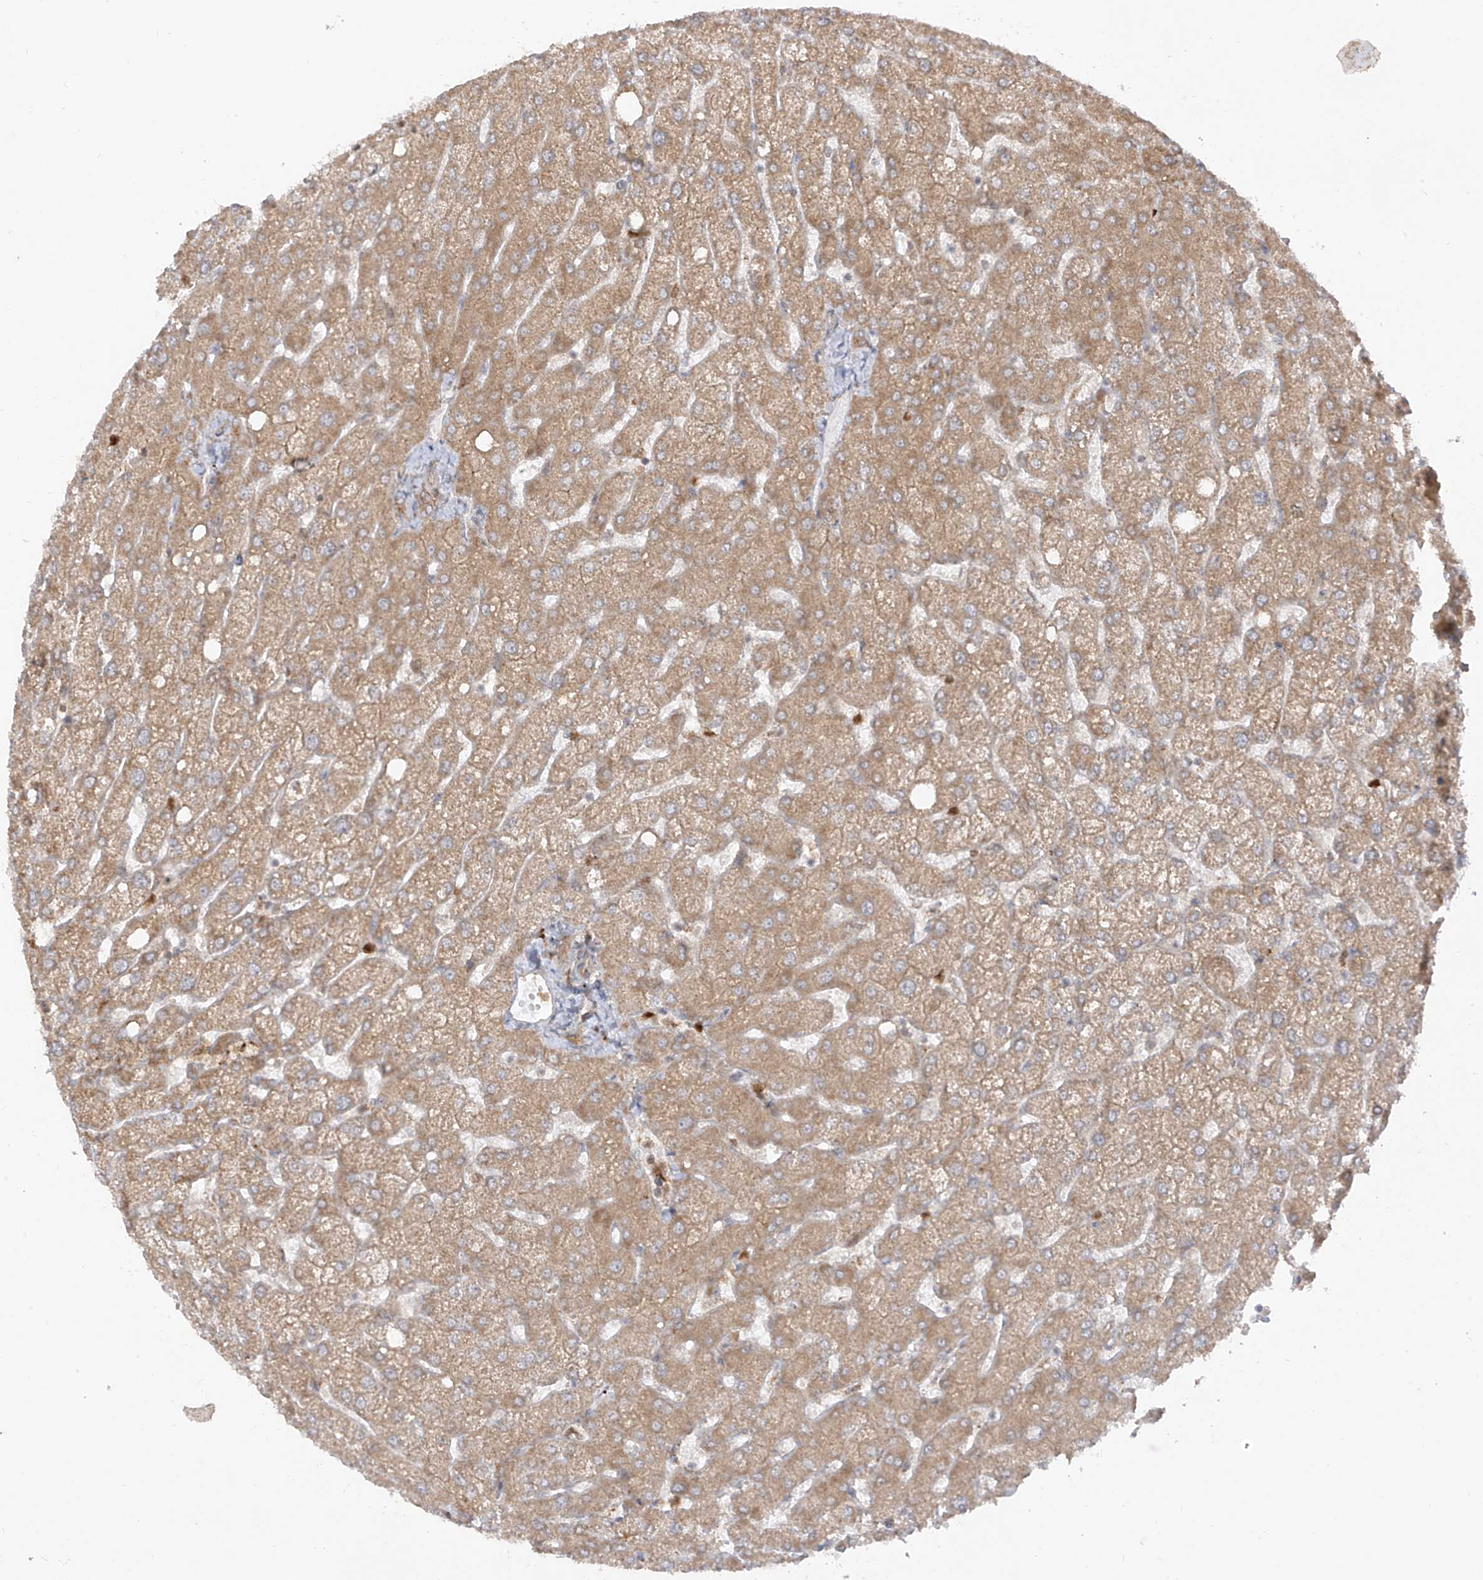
{"staining": {"intensity": "weak", "quantity": ">75%", "location": "cytoplasmic/membranous"}, "tissue": "liver", "cell_type": "Cholangiocytes", "image_type": "normal", "snomed": [{"axis": "morphology", "description": "Normal tissue, NOS"}, {"axis": "topography", "description": "Liver"}], "caption": "High-magnification brightfield microscopy of unremarkable liver stained with DAB (brown) and counterstained with hematoxylin (blue). cholangiocytes exhibit weak cytoplasmic/membranous expression is identified in approximately>75% of cells.", "gene": "PDE11A", "patient": {"sex": "female", "age": 54}}